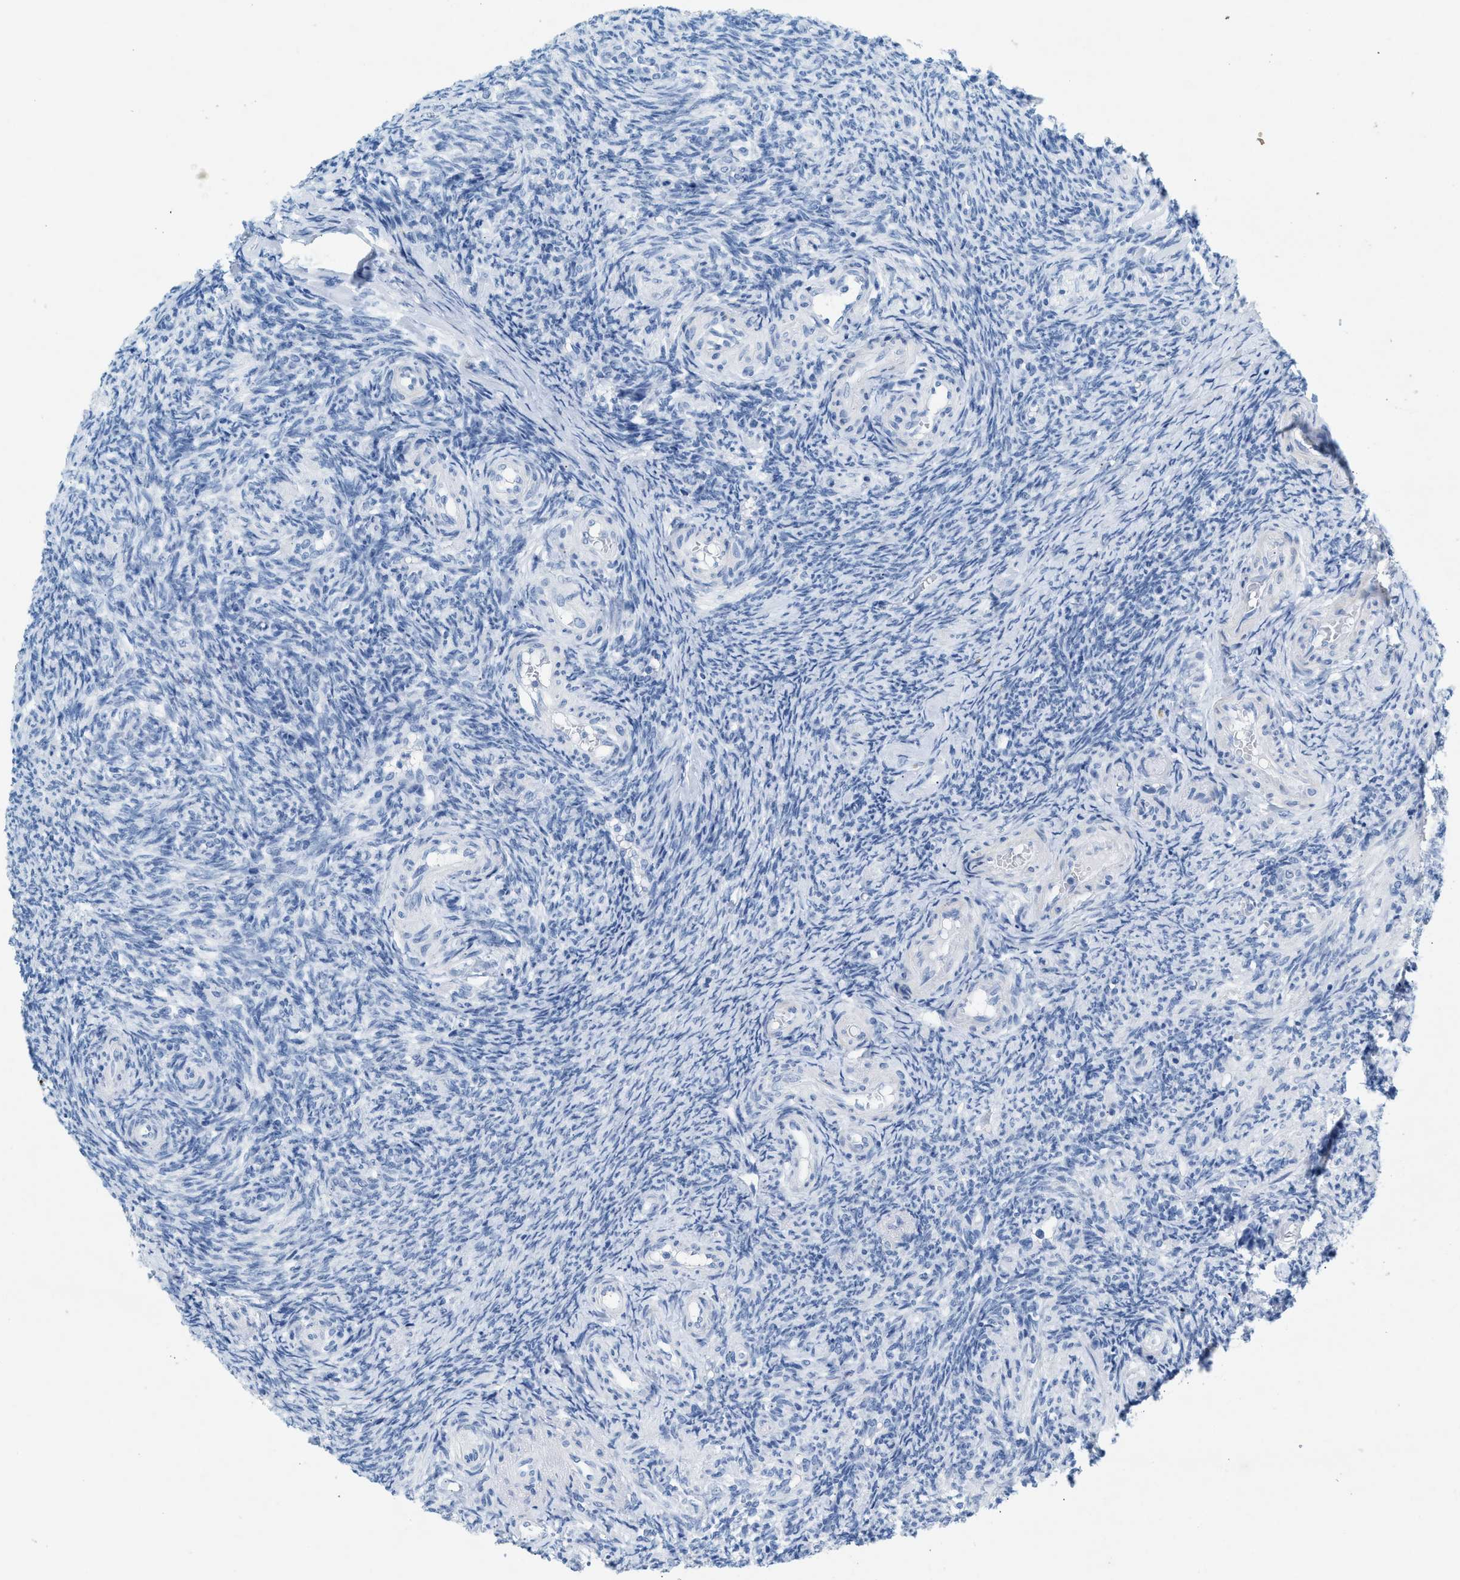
{"staining": {"intensity": "negative", "quantity": "none", "location": "none"}, "tissue": "ovary", "cell_type": "Follicle cells", "image_type": "normal", "snomed": [{"axis": "morphology", "description": "Normal tissue, NOS"}, {"axis": "topography", "description": "Ovary"}], "caption": "There is no significant staining in follicle cells of ovary. (Immunohistochemistry (ihc), brightfield microscopy, high magnification).", "gene": "HHATL", "patient": {"sex": "female", "age": 41}}